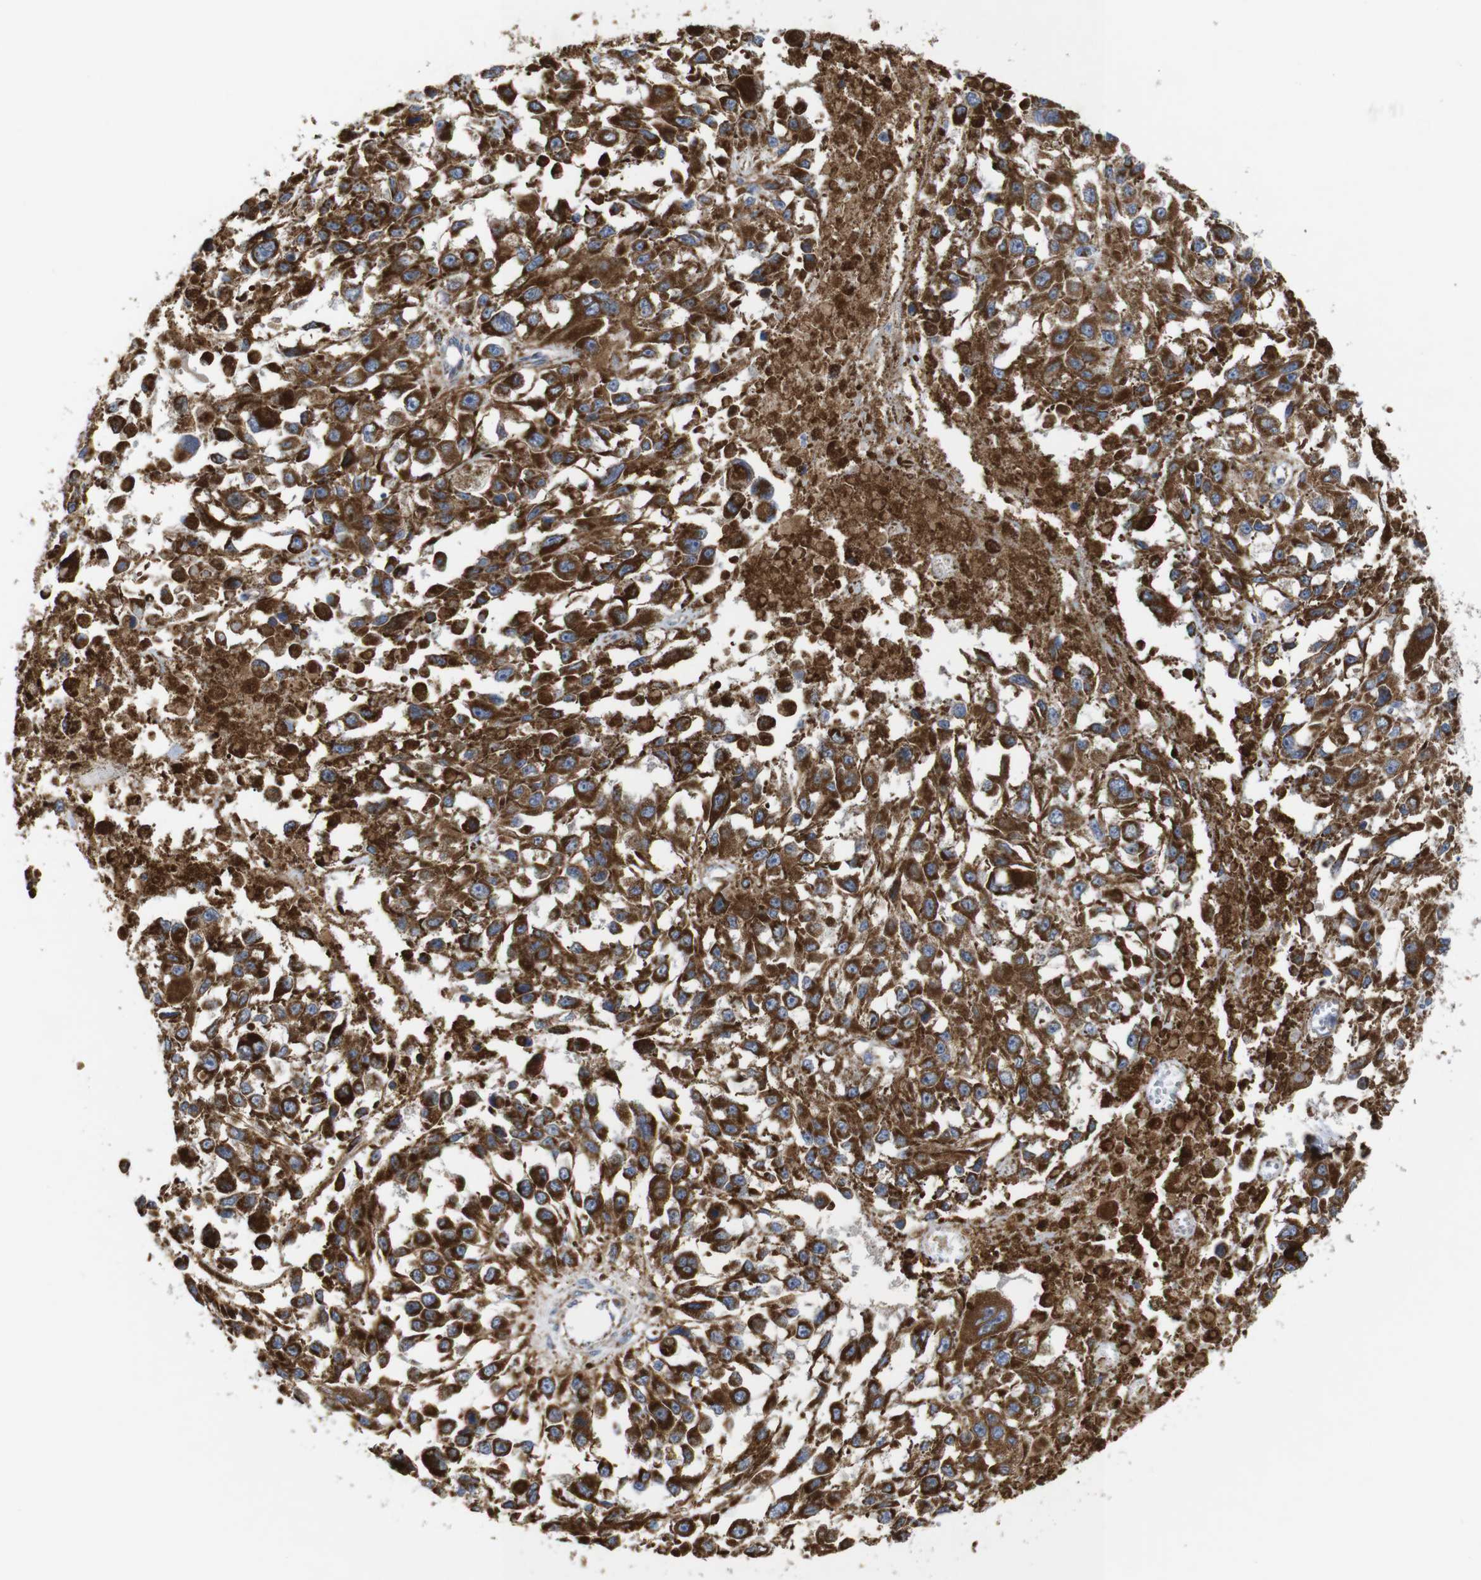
{"staining": {"intensity": "strong", "quantity": ">75%", "location": "cytoplasmic/membranous"}, "tissue": "melanoma", "cell_type": "Tumor cells", "image_type": "cancer", "snomed": [{"axis": "morphology", "description": "Malignant melanoma, Metastatic site"}, {"axis": "topography", "description": "Lymph node"}], "caption": "Tumor cells demonstrate high levels of strong cytoplasmic/membranous staining in about >75% of cells in melanoma. The staining is performed using DAB brown chromogen to label protein expression. The nuclei are counter-stained blue using hematoxylin.", "gene": "FAM171B", "patient": {"sex": "male", "age": 59}}